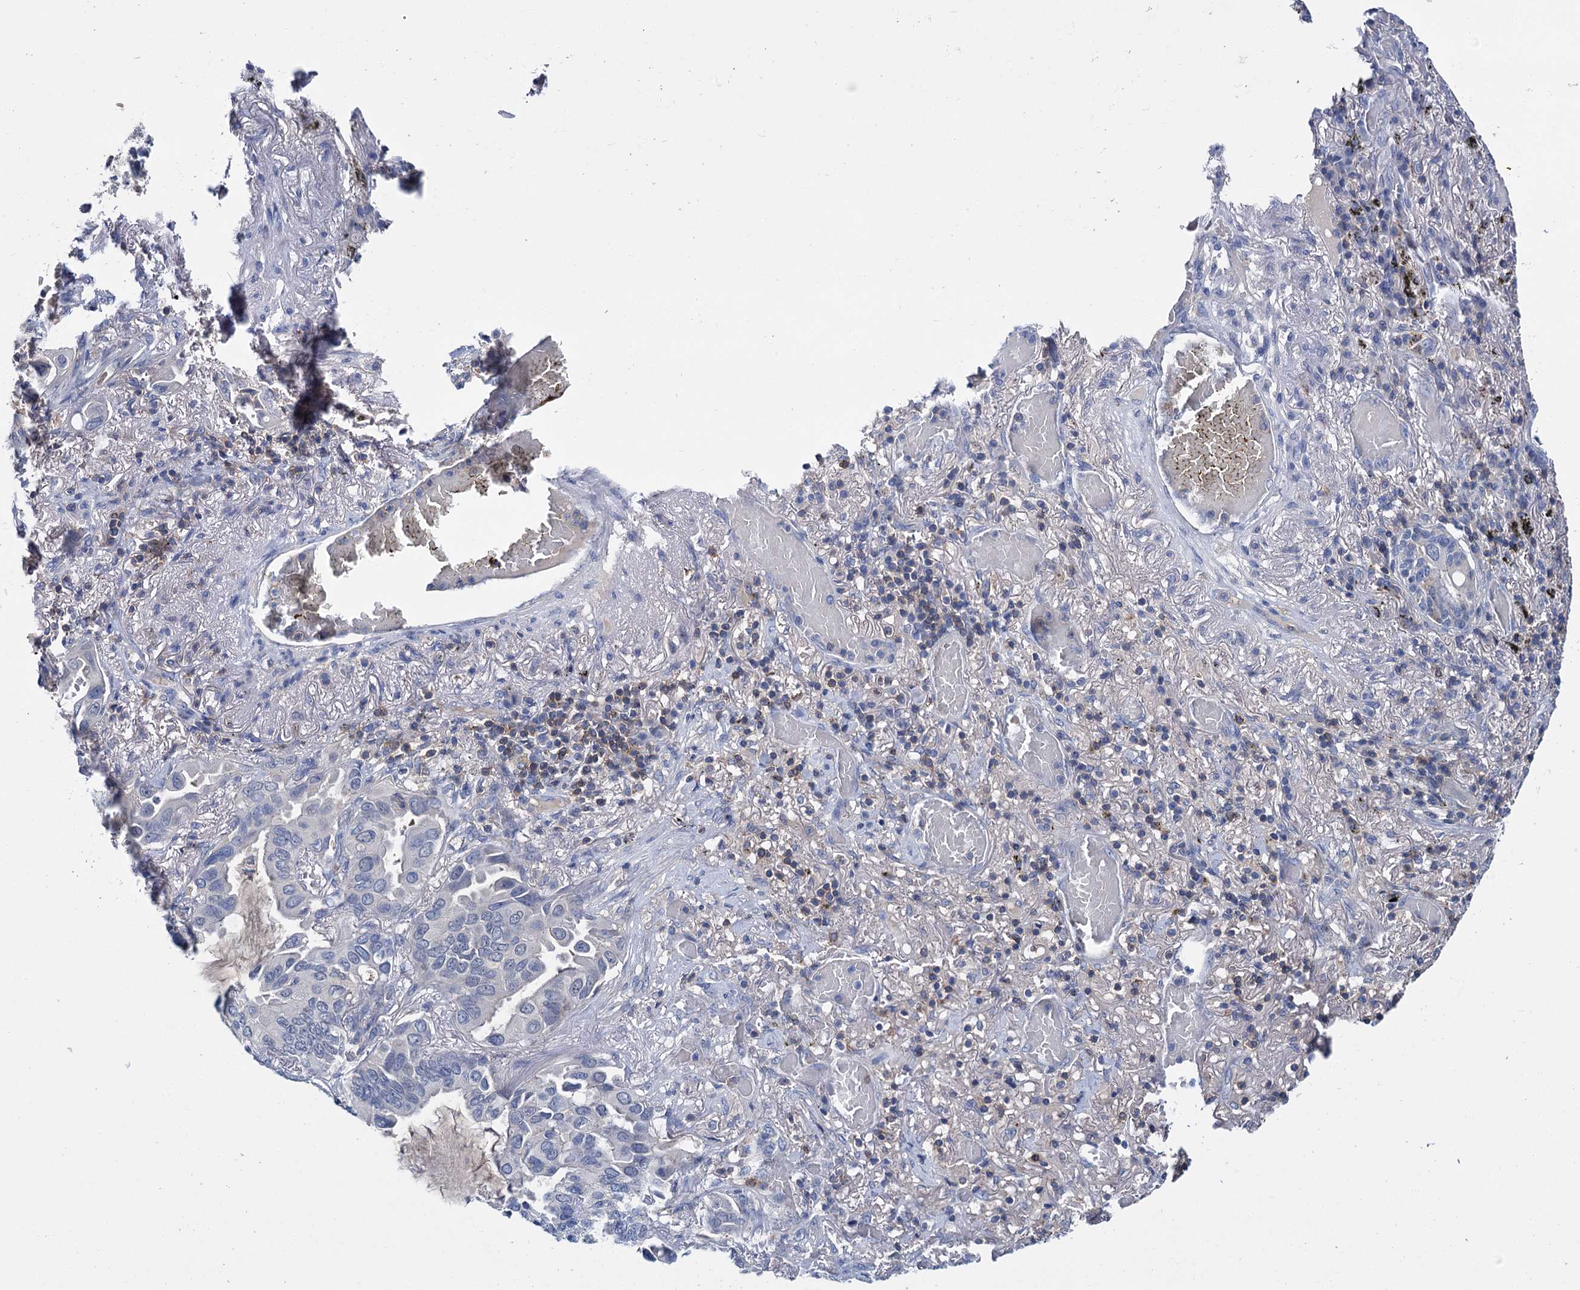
{"staining": {"intensity": "negative", "quantity": "none", "location": "none"}, "tissue": "lung cancer", "cell_type": "Tumor cells", "image_type": "cancer", "snomed": [{"axis": "morphology", "description": "Adenocarcinoma, NOS"}, {"axis": "topography", "description": "Lung"}], "caption": "Human lung adenocarcinoma stained for a protein using immunohistochemistry demonstrates no staining in tumor cells.", "gene": "FGFR2", "patient": {"sex": "male", "age": 64}}